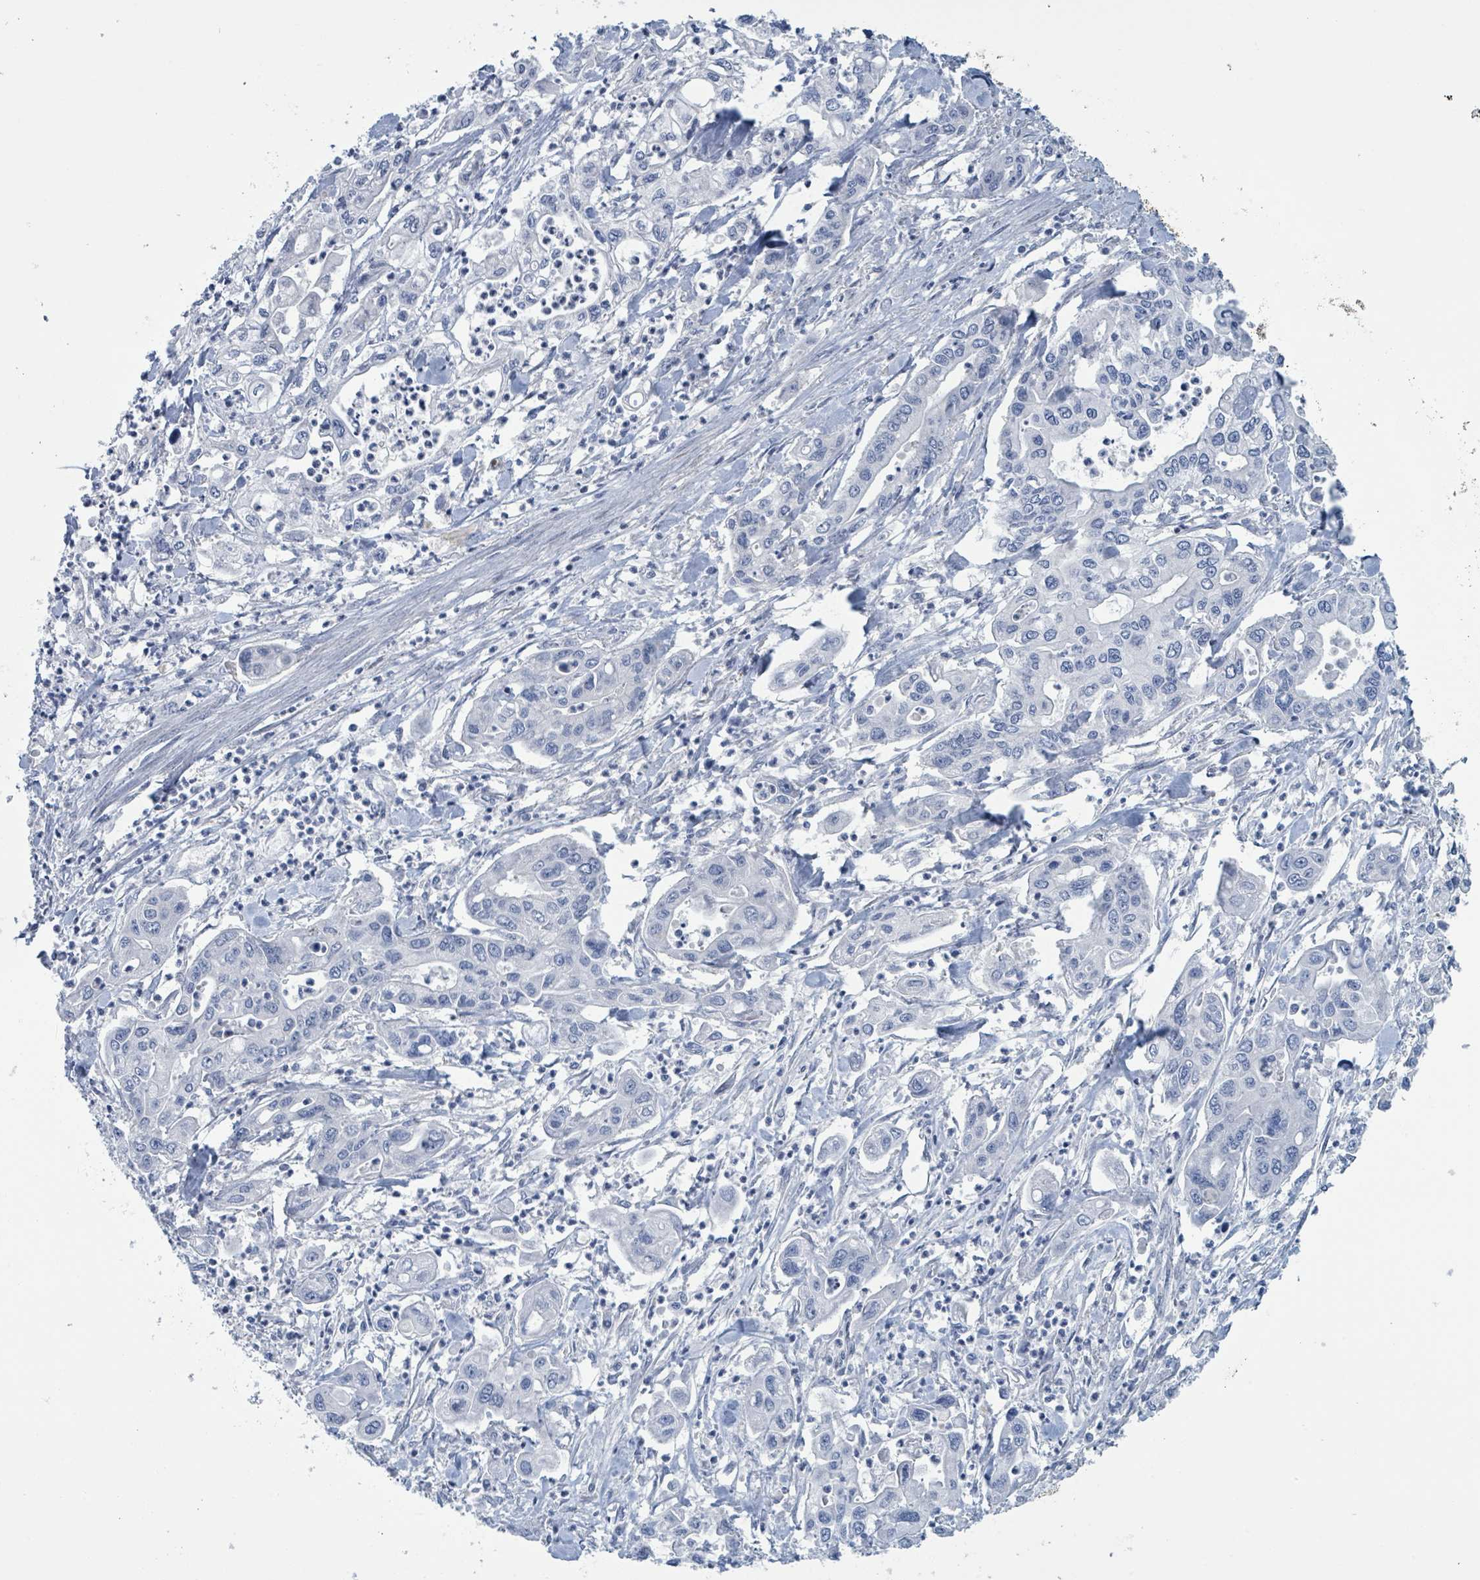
{"staining": {"intensity": "negative", "quantity": "none", "location": "none"}, "tissue": "pancreatic cancer", "cell_type": "Tumor cells", "image_type": "cancer", "snomed": [{"axis": "morphology", "description": "Adenocarcinoma, NOS"}, {"axis": "topography", "description": "Pancreas"}], "caption": "Pancreatic cancer was stained to show a protein in brown. There is no significant staining in tumor cells.", "gene": "DGKZ", "patient": {"sex": "male", "age": 62}}